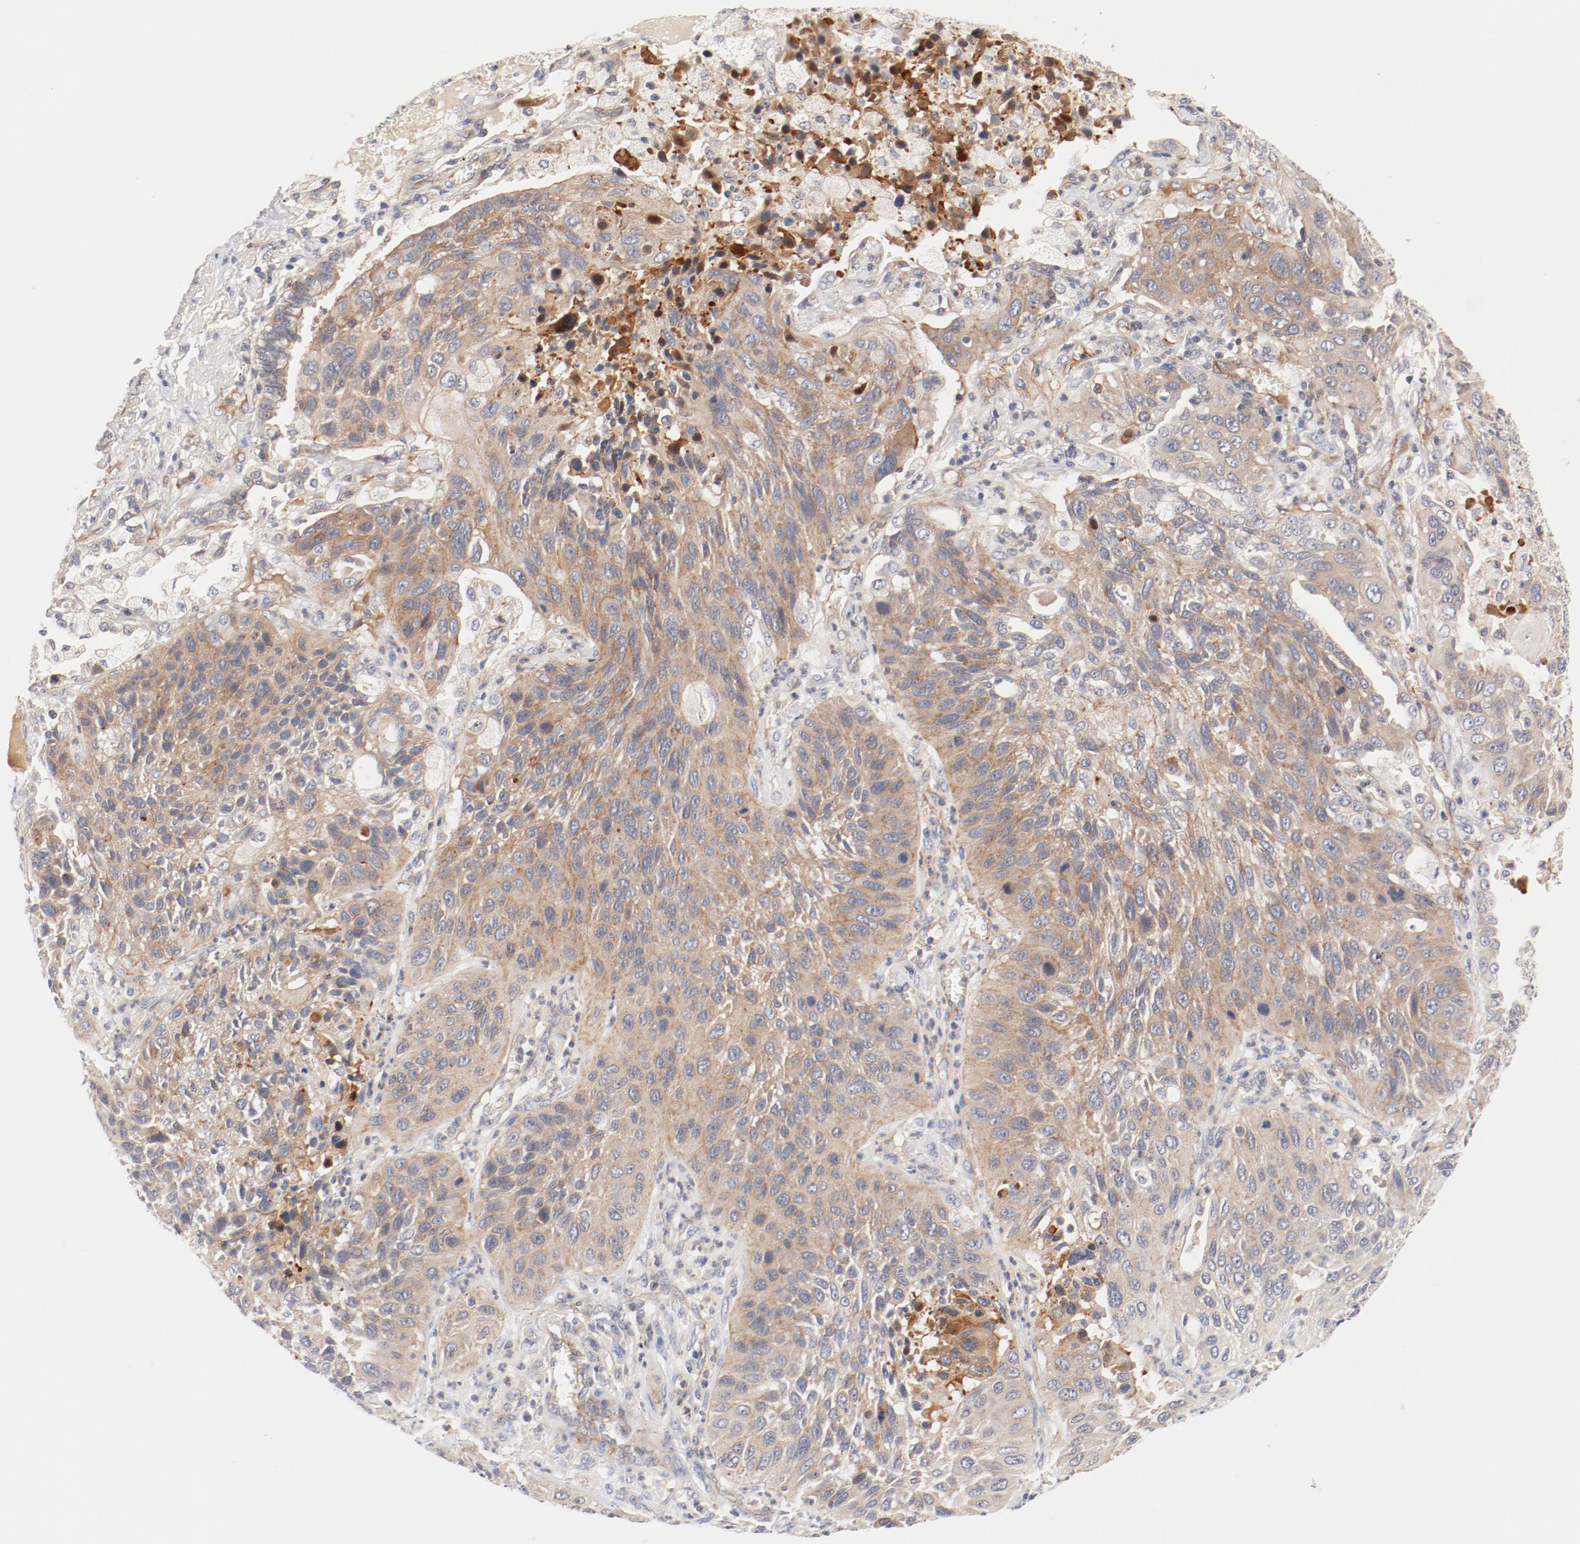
{"staining": {"intensity": "moderate", "quantity": ">75%", "location": "cytoplasmic/membranous"}, "tissue": "lung cancer", "cell_type": "Tumor cells", "image_type": "cancer", "snomed": [{"axis": "morphology", "description": "Squamous cell carcinoma, NOS"}, {"axis": "topography", "description": "Lung"}], "caption": "Approximately >75% of tumor cells in lung squamous cell carcinoma reveal moderate cytoplasmic/membranous protein expression as visualized by brown immunohistochemical staining.", "gene": "ZNF267", "patient": {"sex": "female", "age": 76}}